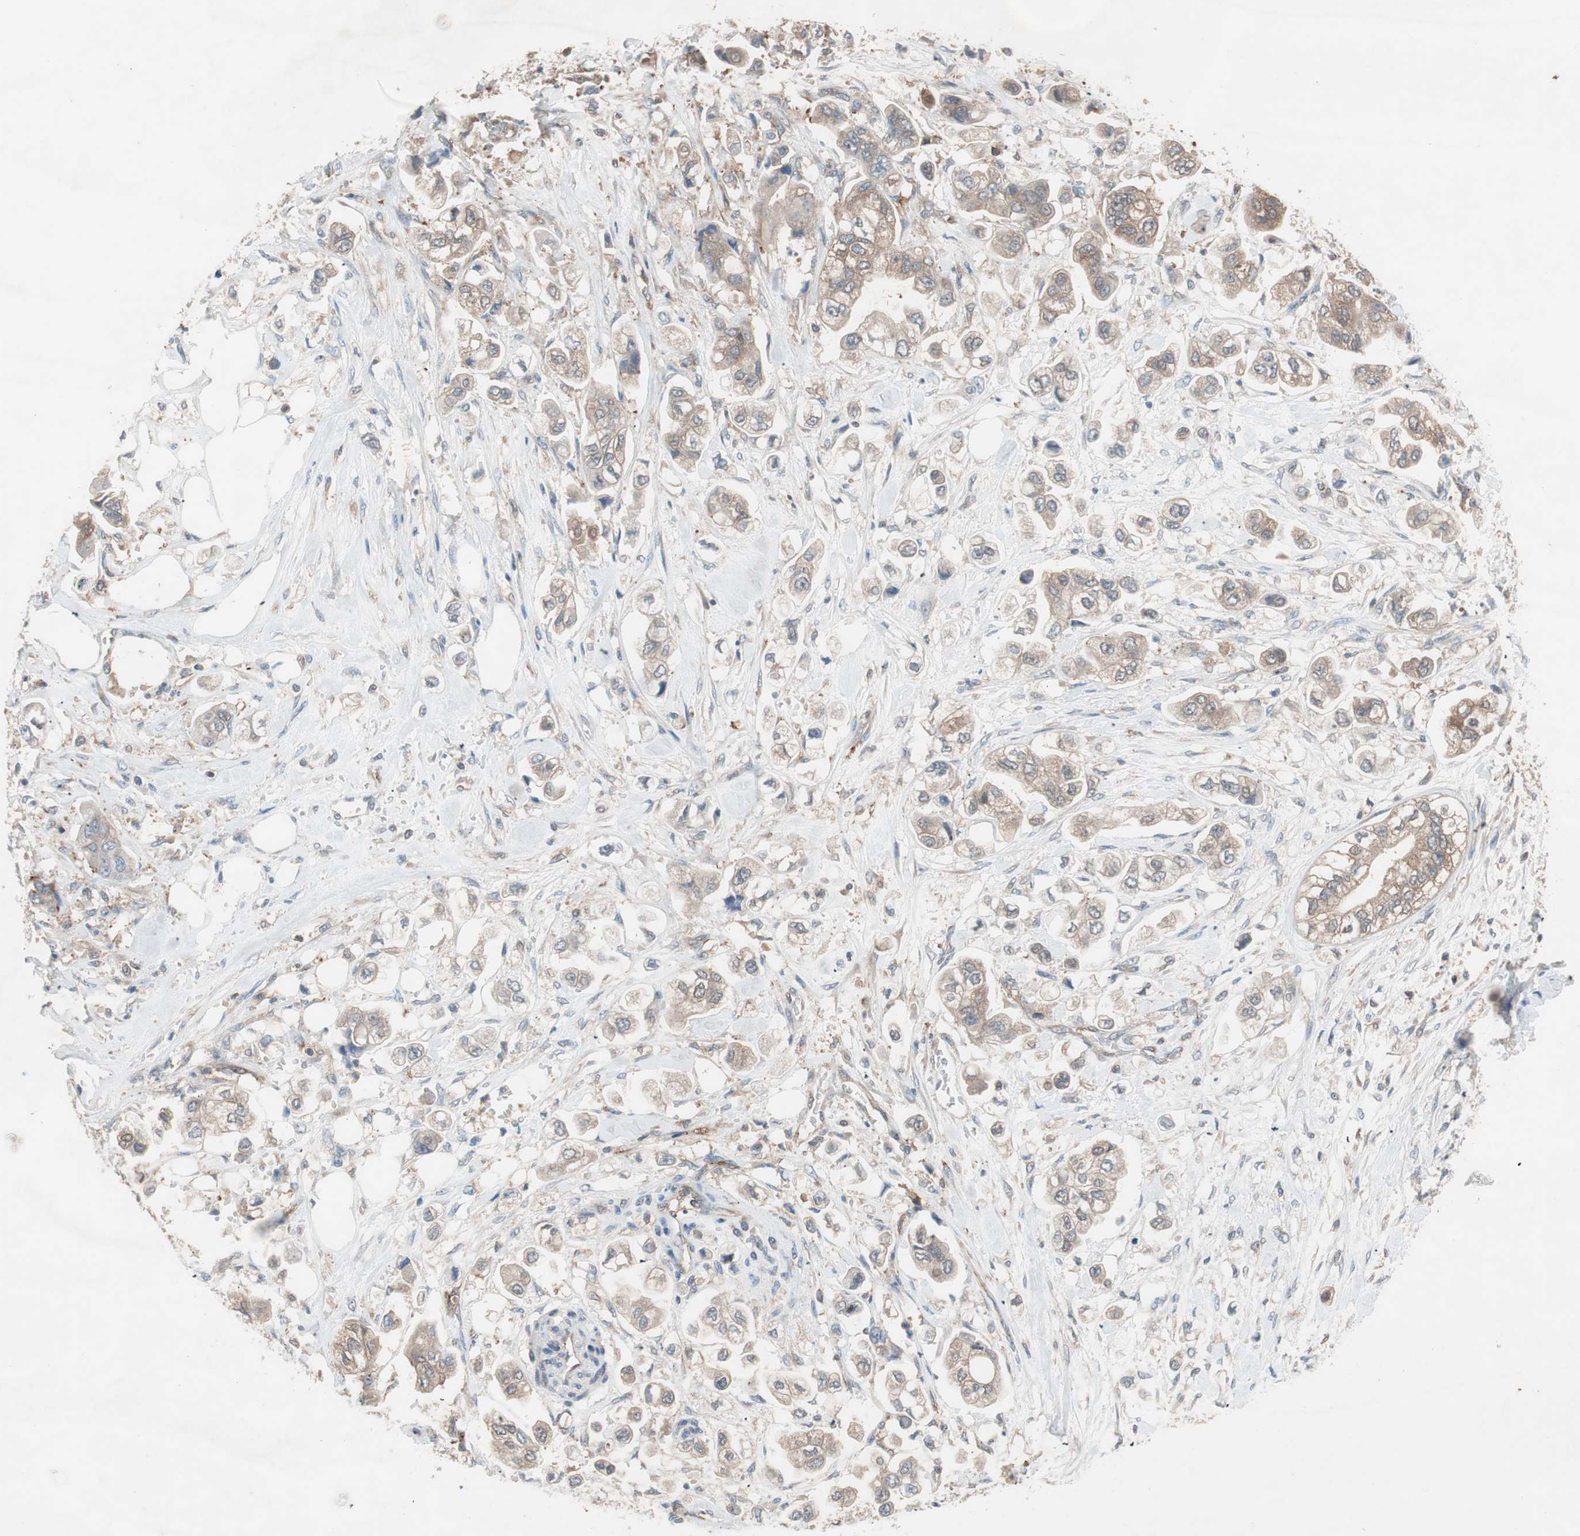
{"staining": {"intensity": "weak", "quantity": "<25%", "location": "cytoplasmic/membranous"}, "tissue": "stomach cancer", "cell_type": "Tumor cells", "image_type": "cancer", "snomed": [{"axis": "morphology", "description": "Adenocarcinoma, NOS"}, {"axis": "topography", "description": "Stomach"}], "caption": "DAB (3,3'-diaminobenzidine) immunohistochemical staining of human adenocarcinoma (stomach) reveals no significant staining in tumor cells. The staining was performed using DAB to visualize the protein expression in brown, while the nuclei were stained in blue with hematoxylin (Magnification: 20x).", "gene": "GALT", "patient": {"sex": "male", "age": 62}}